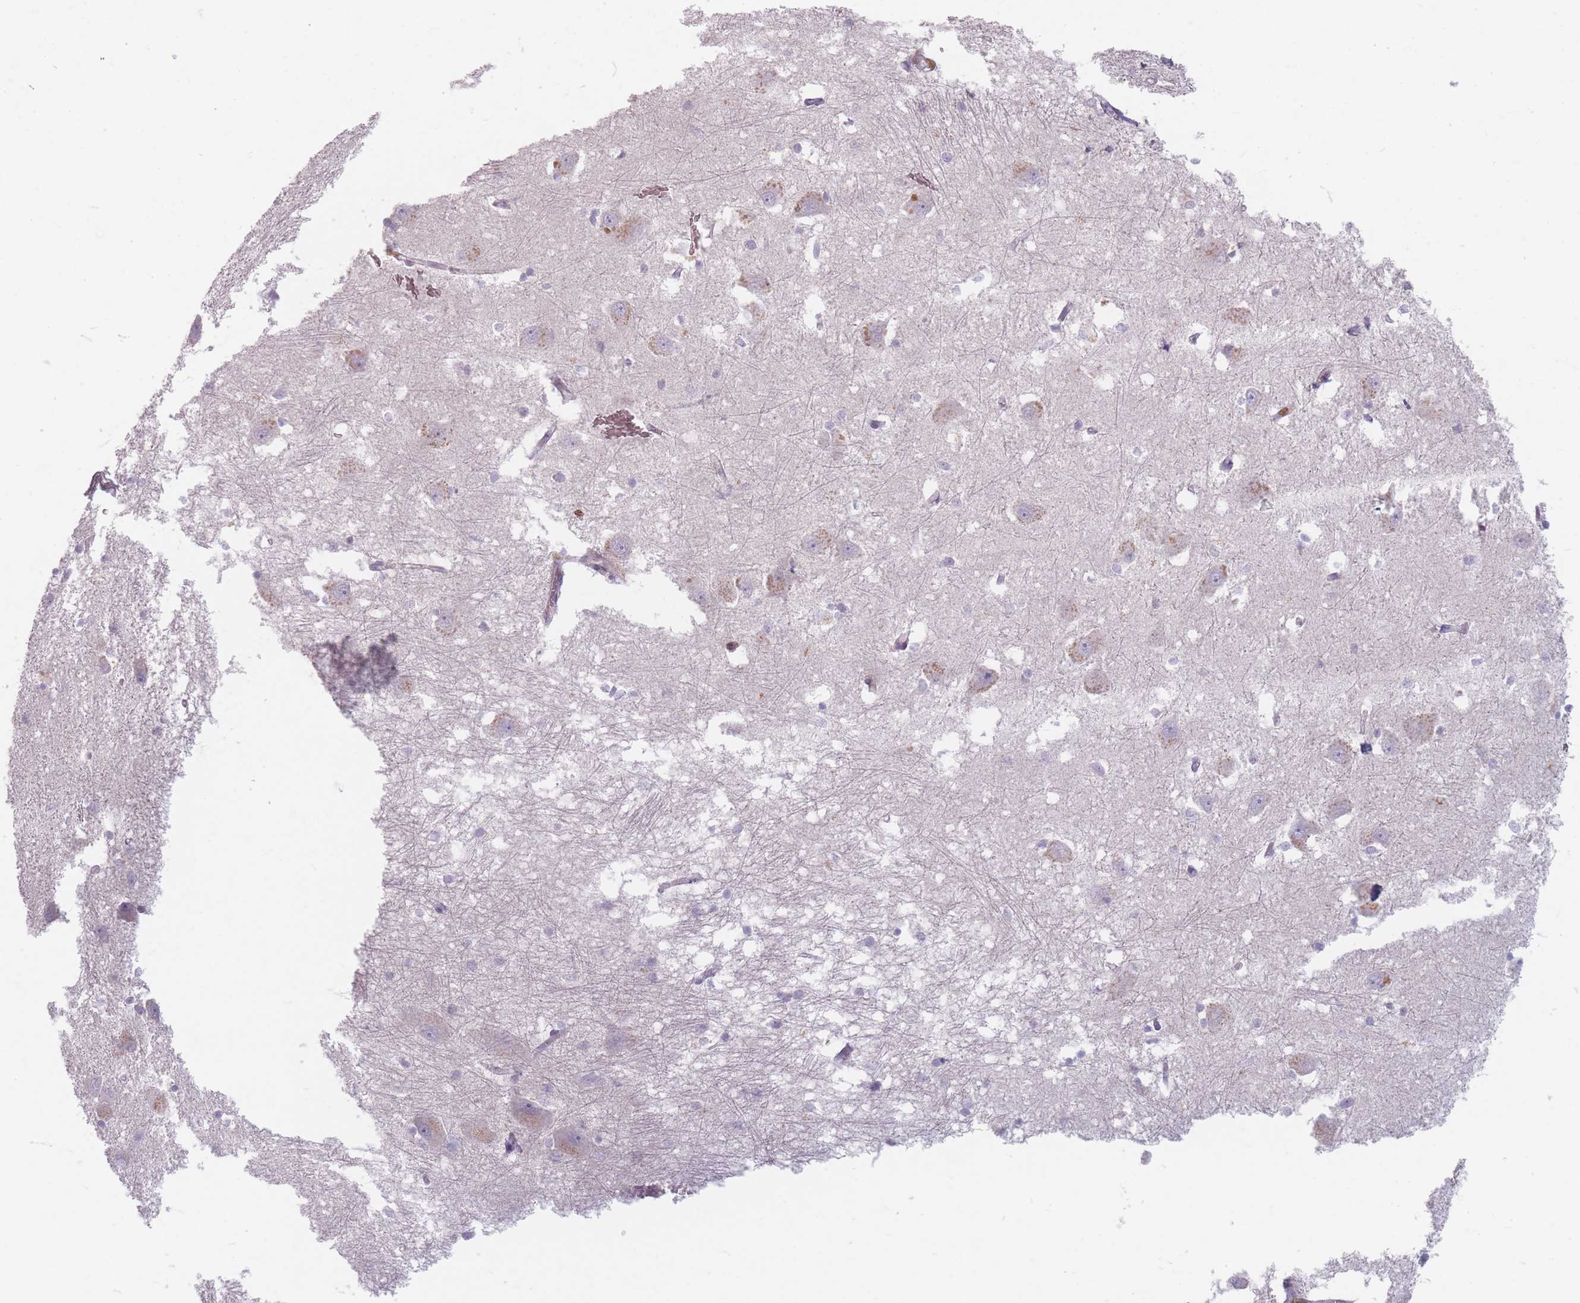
{"staining": {"intensity": "weak", "quantity": "<25%", "location": "cytoplasmic/membranous"}, "tissue": "caudate", "cell_type": "Glial cells", "image_type": "normal", "snomed": [{"axis": "morphology", "description": "Normal tissue, NOS"}, {"axis": "topography", "description": "Lateral ventricle wall"}], "caption": "IHC of benign caudate reveals no positivity in glial cells.", "gene": "CHCHD7", "patient": {"sex": "male", "age": 37}}